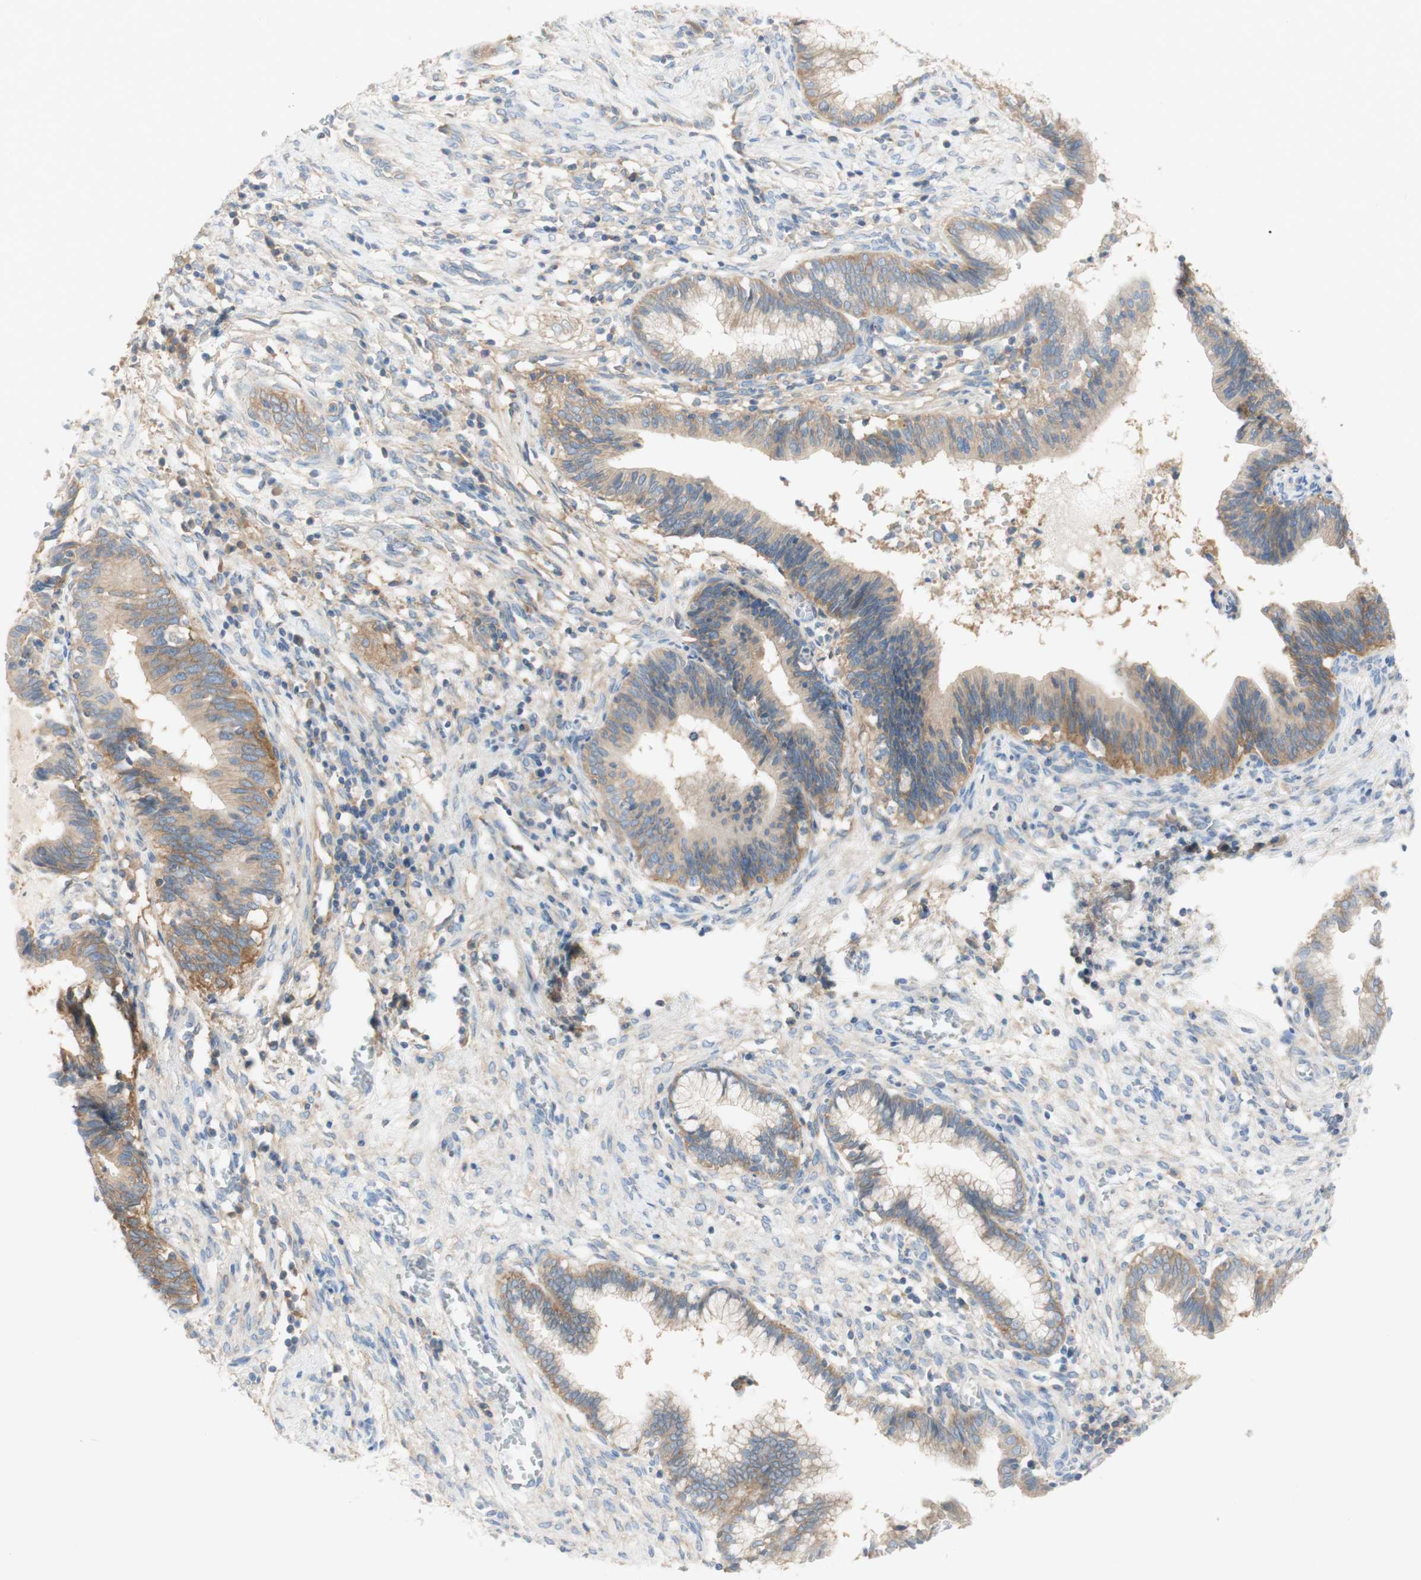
{"staining": {"intensity": "weak", "quantity": ">75%", "location": "cytoplasmic/membranous"}, "tissue": "cervical cancer", "cell_type": "Tumor cells", "image_type": "cancer", "snomed": [{"axis": "morphology", "description": "Adenocarcinoma, NOS"}, {"axis": "topography", "description": "Cervix"}], "caption": "A brown stain shows weak cytoplasmic/membranous positivity of a protein in human cervical adenocarcinoma tumor cells.", "gene": "ATP2B1", "patient": {"sex": "female", "age": 44}}